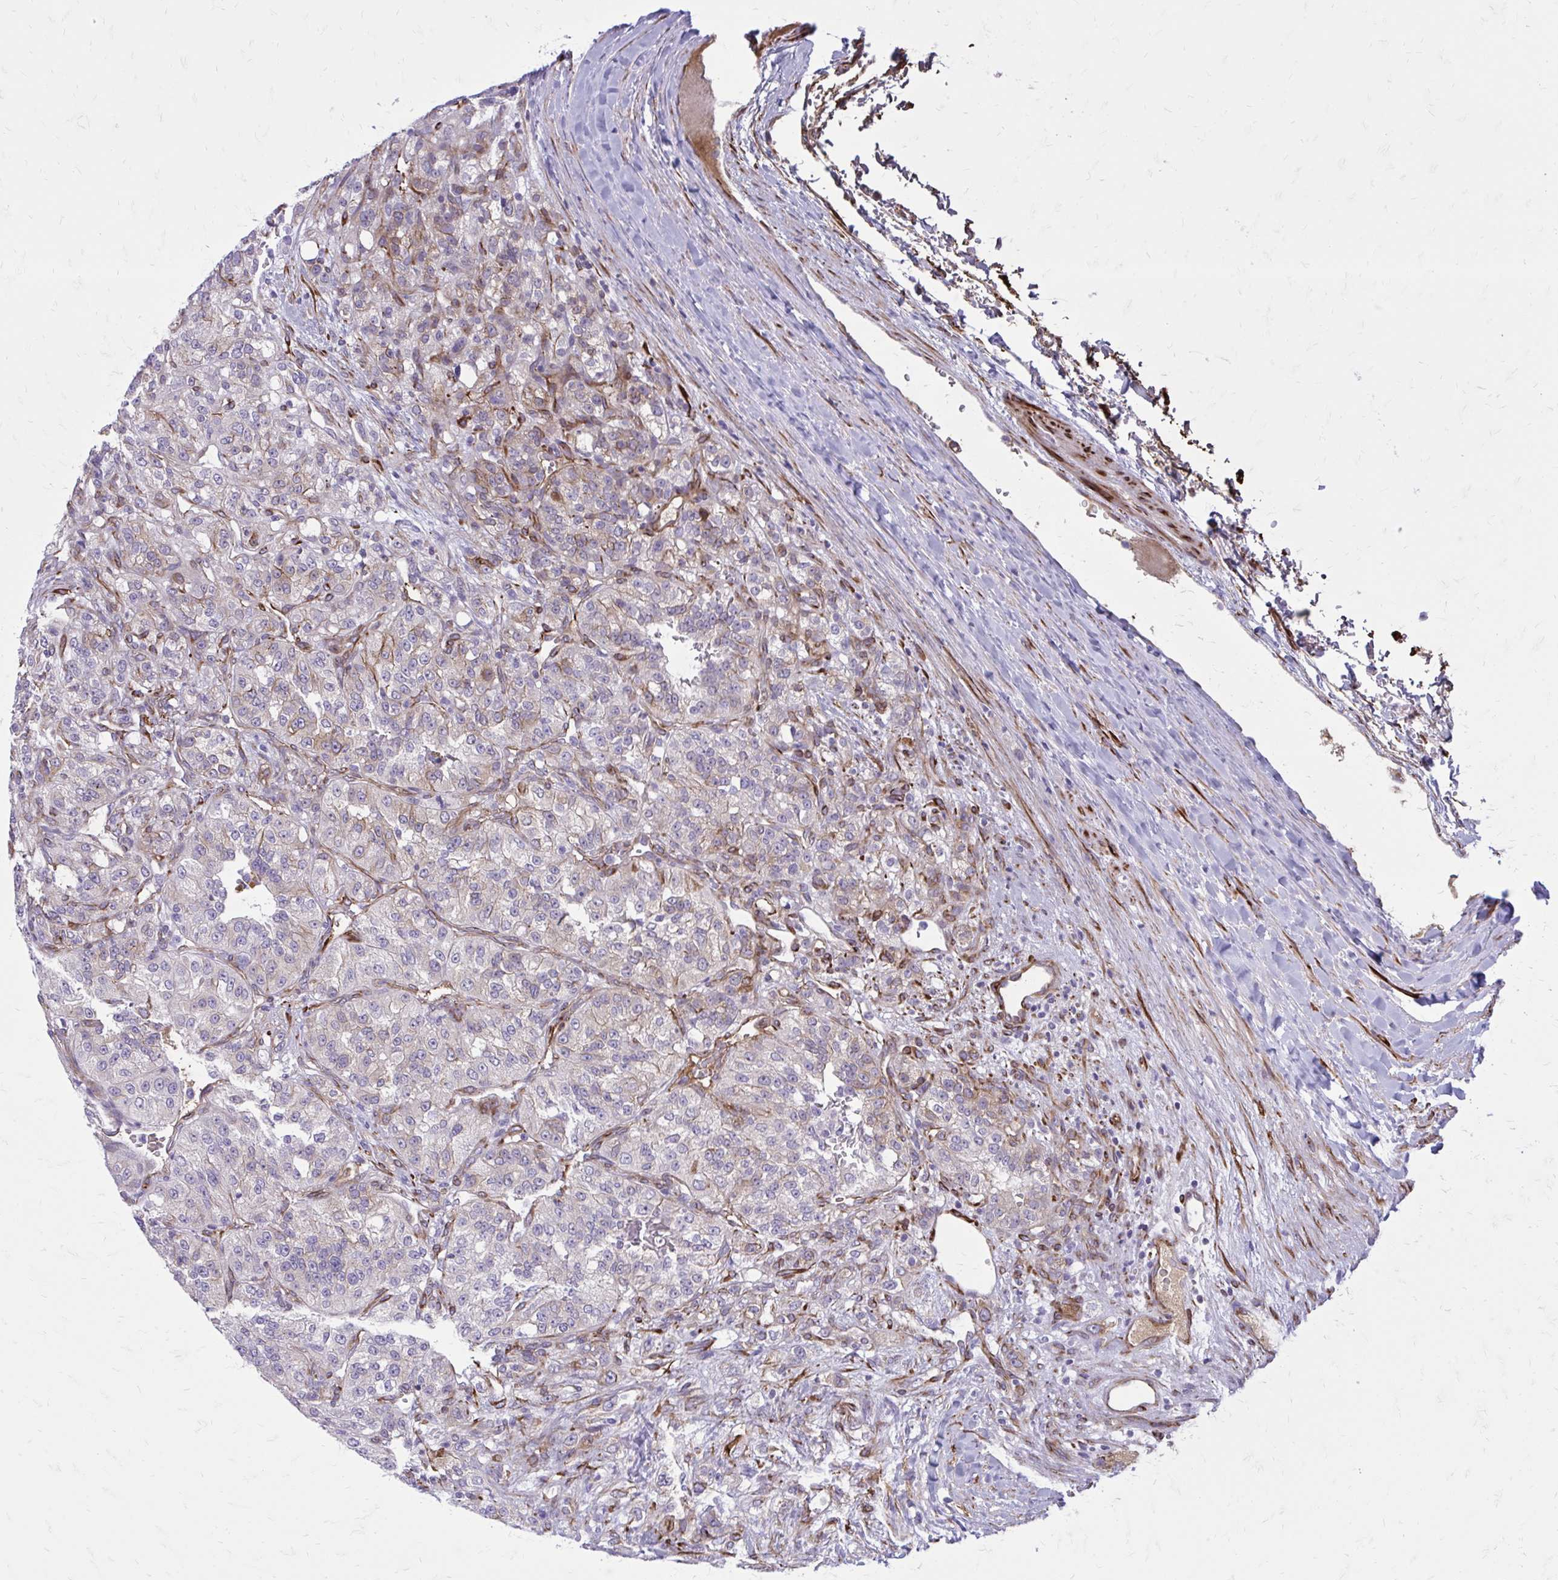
{"staining": {"intensity": "negative", "quantity": "none", "location": "none"}, "tissue": "renal cancer", "cell_type": "Tumor cells", "image_type": "cancer", "snomed": [{"axis": "morphology", "description": "Adenocarcinoma, NOS"}, {"axis": "topography", "description": "Kidney"}], "caption": "Tumor cells are negative for protein expression in human renal cancer (adenocarcinoma).", "gene": "BEND5", "patient": {"sex": "female", "age": 63}}